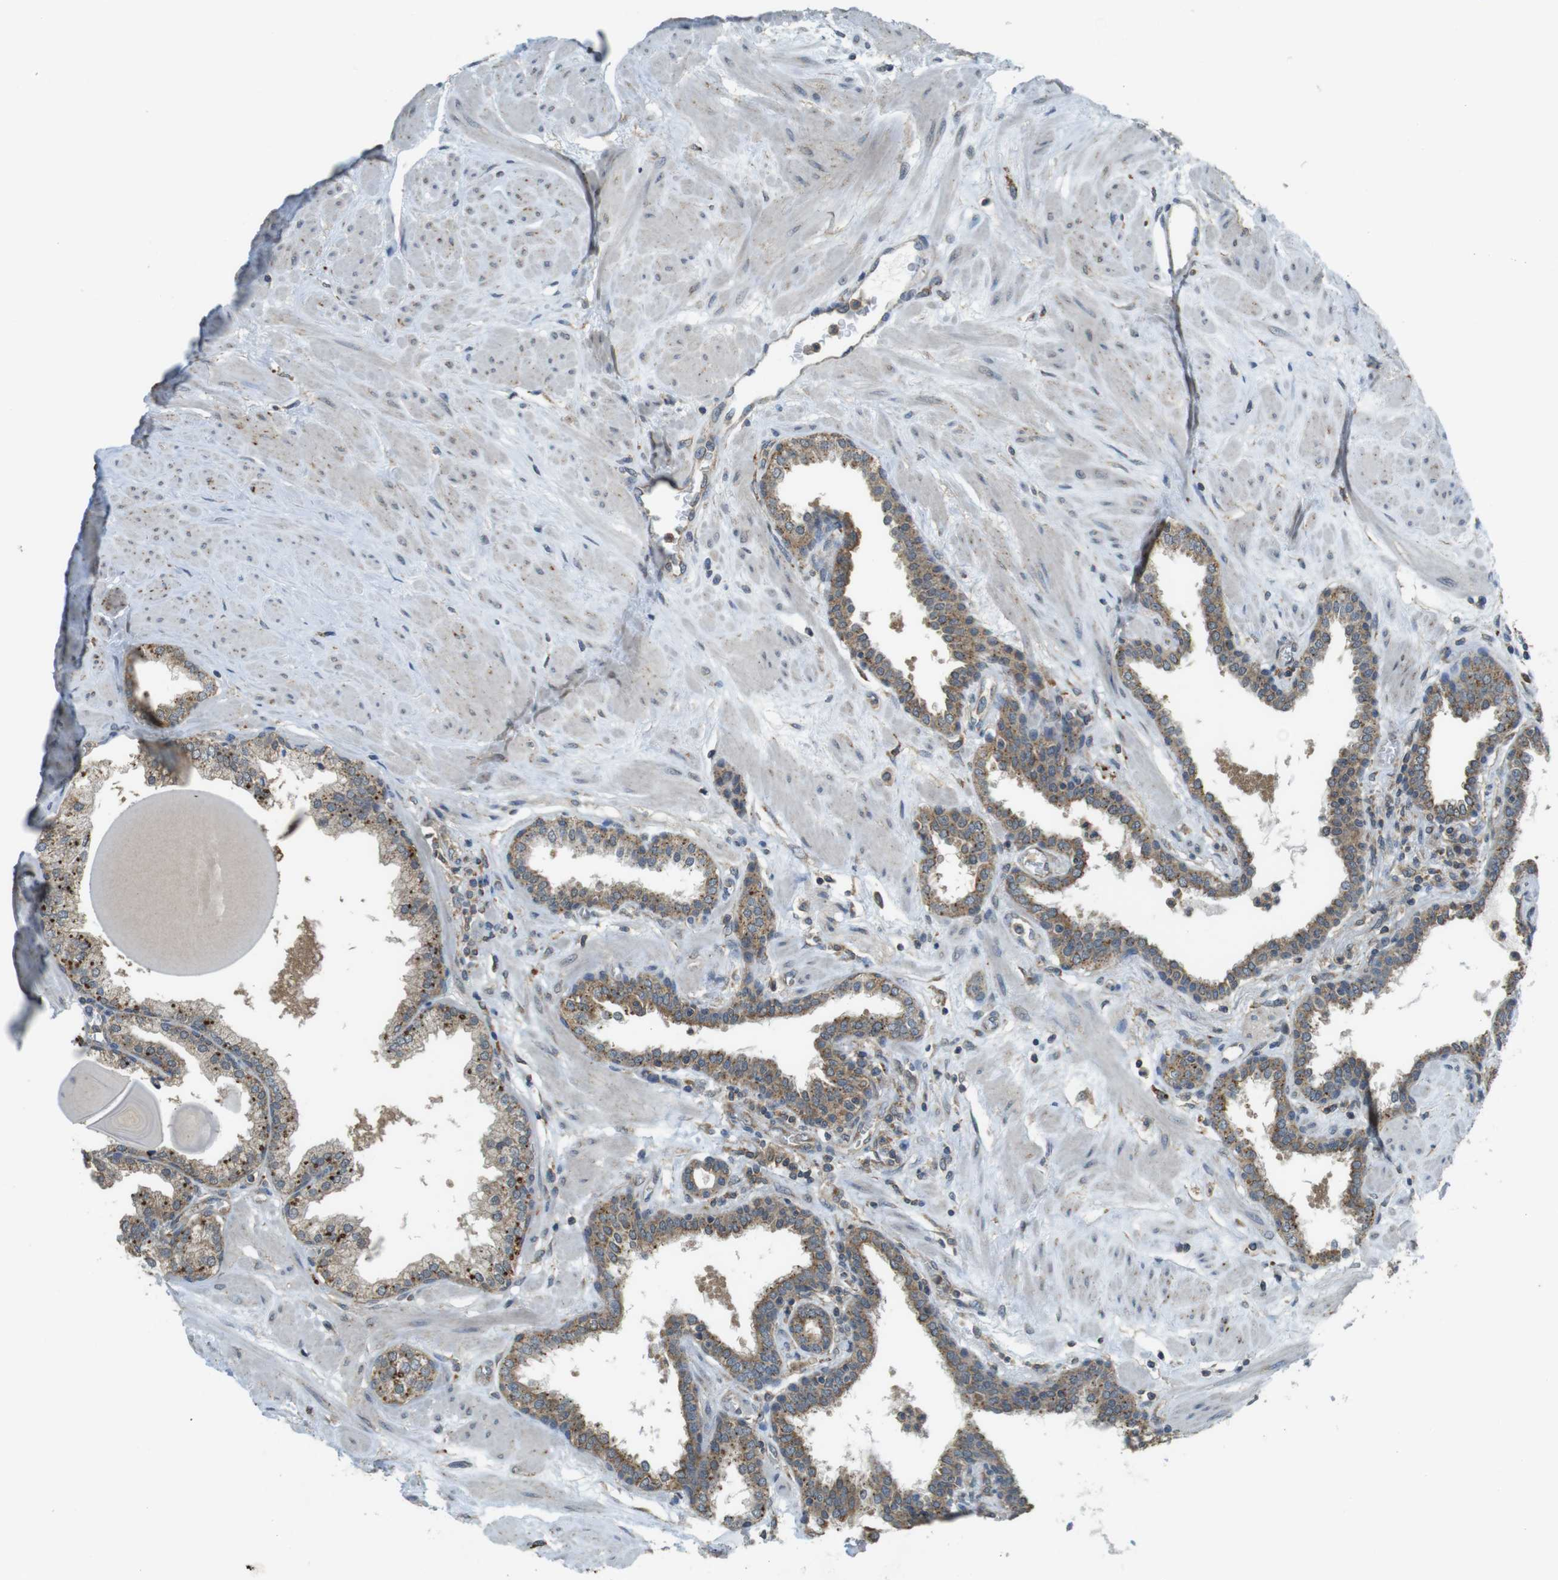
{"staining": {"intensity": "moderate", "quantity": ">75%", "location": "cytoplasmic/membranous"}, "tissue": "prostate", "cell_type": "Glandular cells", "image_type": "normal", "snomed": [{"axis": "morphology", "description": "Normal tissue, NOS"}, {"axis": "topography", "description": "Prostate"}], "caption": "Protein staining exhibits moderate cytoplasmic/membranous staining in approximately >75% of glandular cells in normal prostate.", "gene": "BRI3BP", "patient": {"sex": "male", "age": 51}}